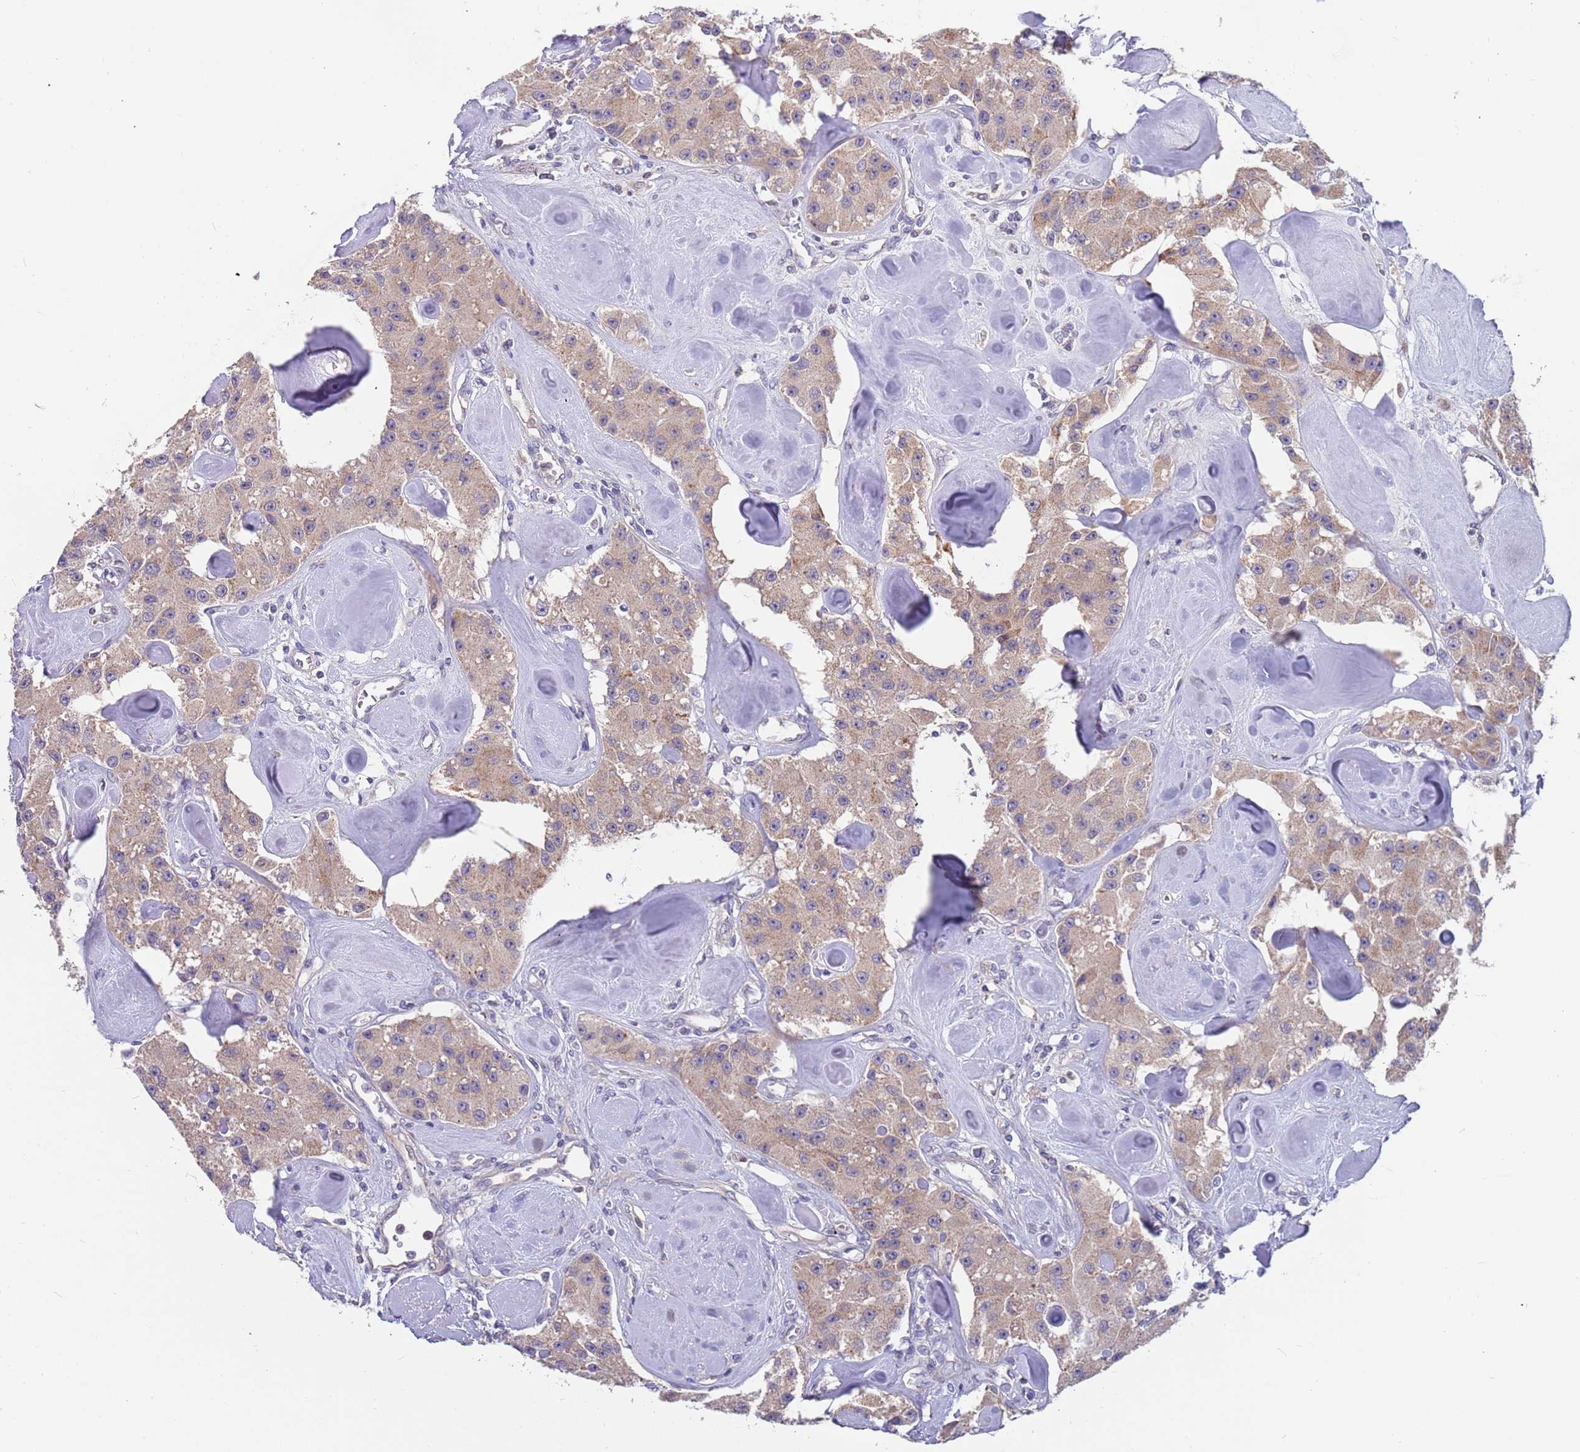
{"staining": {"intensity": "weak", "quantity": "25%-75%", "location": "cytoplasmic/membranous"}, "tissue": "carcinoid", "cell_type": "Tumor cells", "image_type": "cancer", "snomed": [{"axis": "morphology", "description": "Carcinoid, malignant, NOS"}, {"axis": "topography", "description": "Pancreas"}], "caption": "Protein positivity by immunohistochemistry shows weak cytoplasmic/membranous positivity in approximately 25%-75% of tumor cells in malignant carcinoid. Using DAB (brown) and hematoxylin (blue) stains, captured at high magnification using brightfield microscopy.", "gene": "ZNF746", "patient": {"sex": "male", "age": 41}}